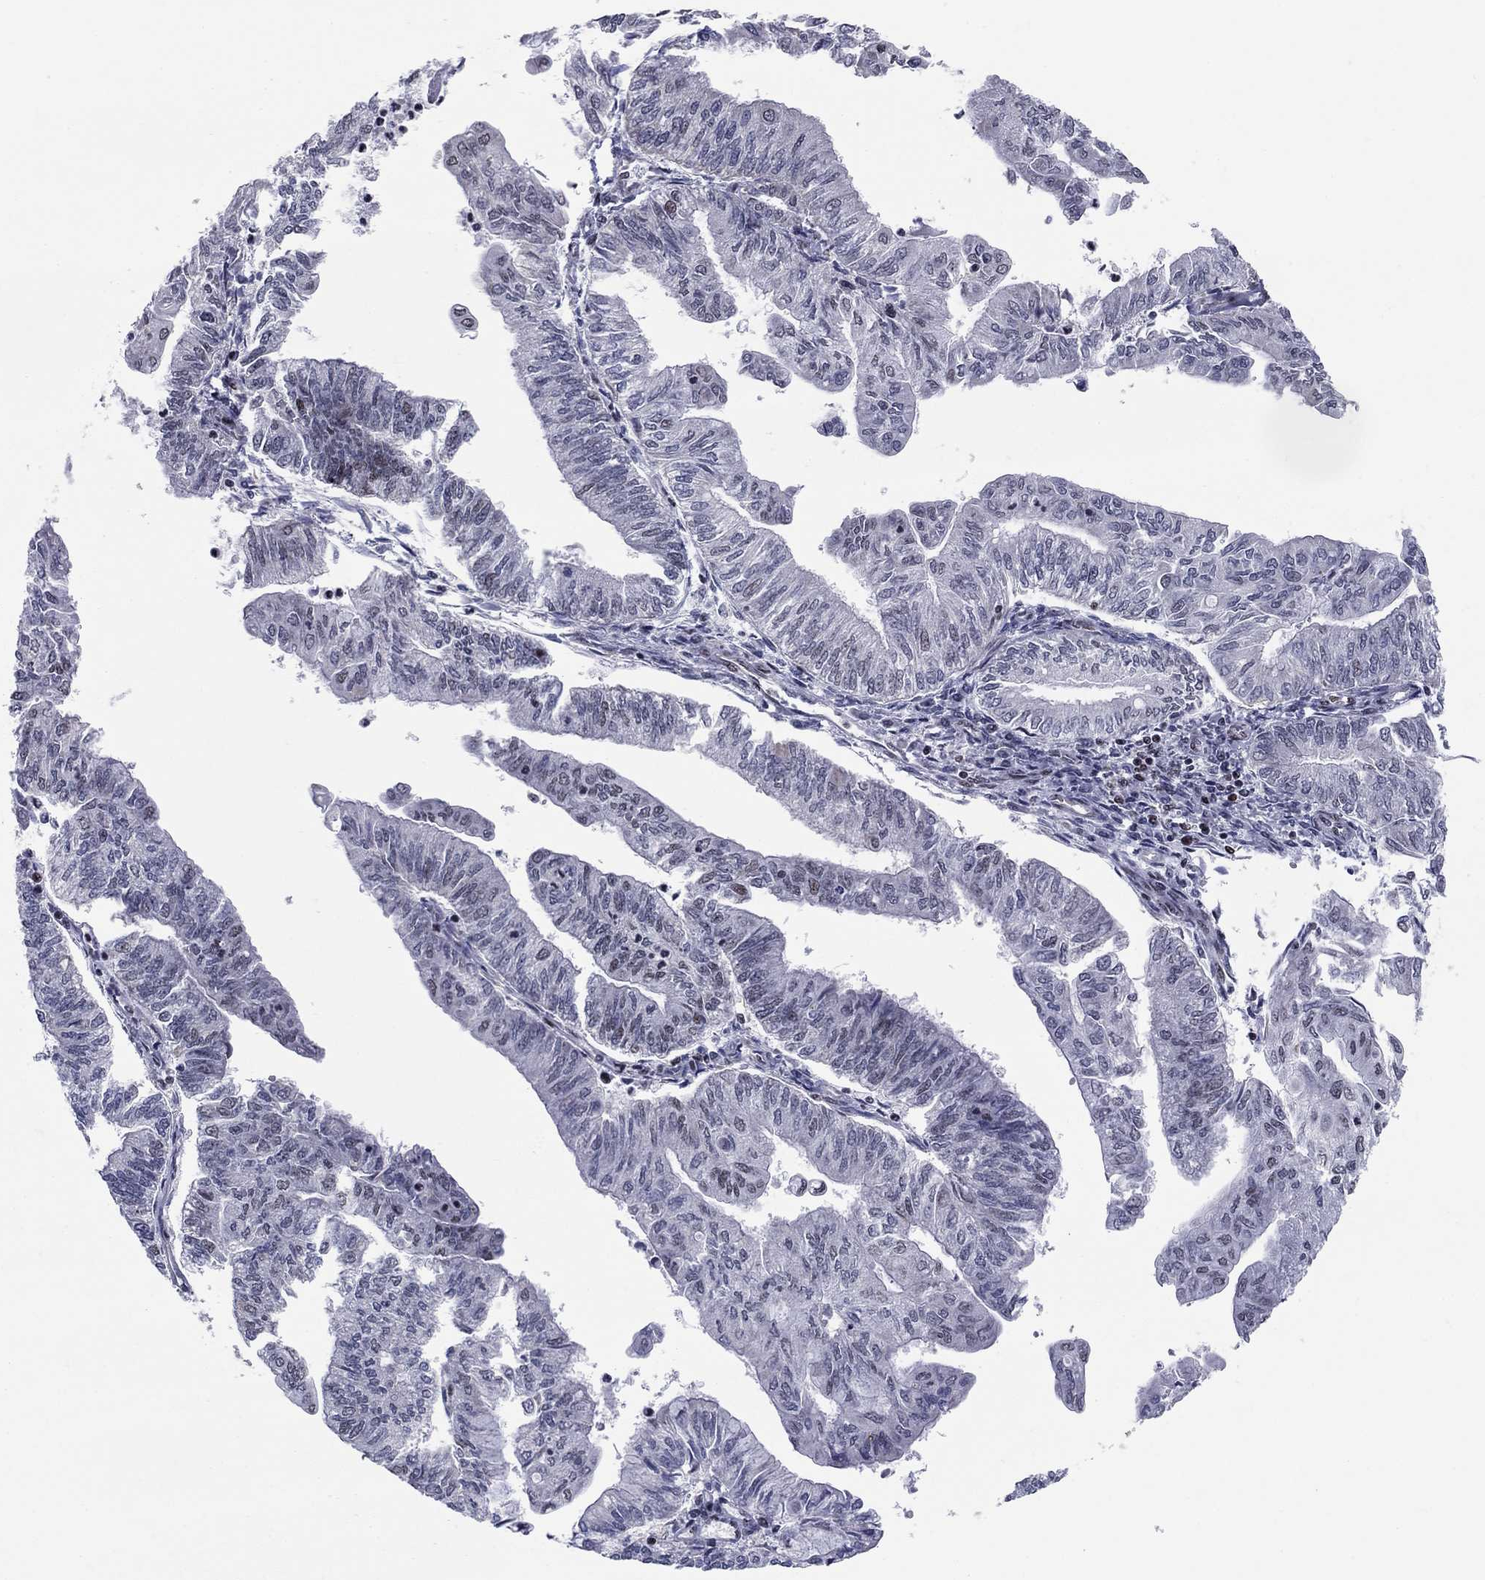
{"staining": {"intensity": "negative", "quantity": "none", "location": "none"}, "tissue": "endometrial cancer", "cell_type": "Tumor cells", "image_type": "cancer", "snomed": [{"axis": "morphology", "description": "Adenocarcinoma, NOS"}, {"axis": "topography", "description": "Endometrium"}], "caption": "DAB (3,3'-diaminobenzidine) immunohistochemical staining of human endometrial cancer exhibits no significant positivity in tumor cells. The staining was performed using DAB to visualize the protein expression in brown, while the nuclei were stained in blue with hematoxylin (Magnification: 20x).", "gene": "N4BP2", "patient": {"sex": "female", "age": 59}}